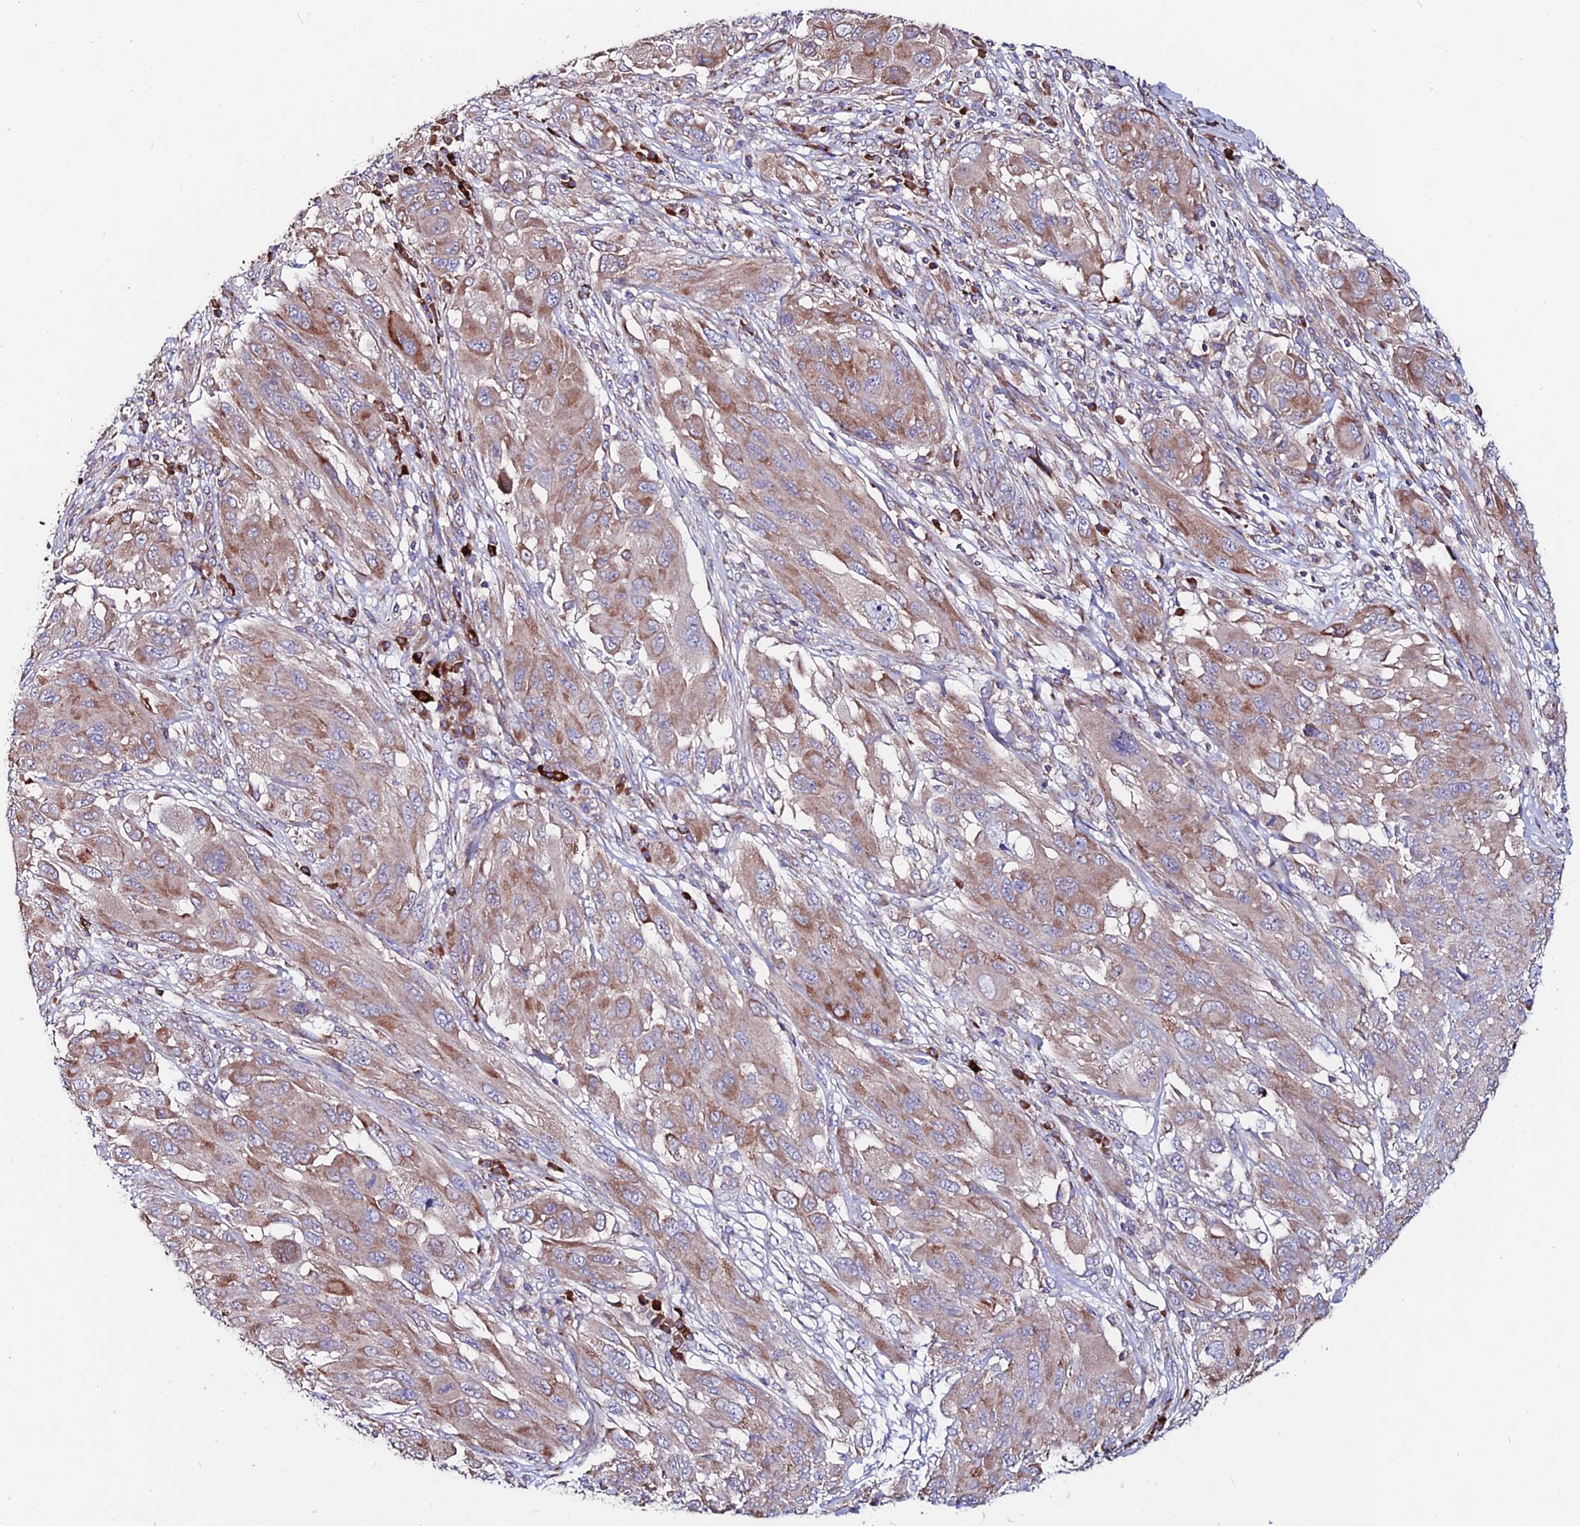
{"staining": {"intensity": "moderate", "quantity": "25%-75%", "location": "cytoplasmic/membranous"}, "tissue": "melanoma", "cell_type": "Tumor cells", "image_type": "cancer", "snomed": [{"axis": "morphology", "description": "Malignant melanoma, NOS"}, {"axis": "topography", "description": "Skin"}], "caption": "The immunohistochemical stain labels moderate cytoplasmic/membranous positivity in tumor cells of malignant melanoma tissue.", "gene": "EIF3K", "patient": {"sex": "female", "age": 91}}